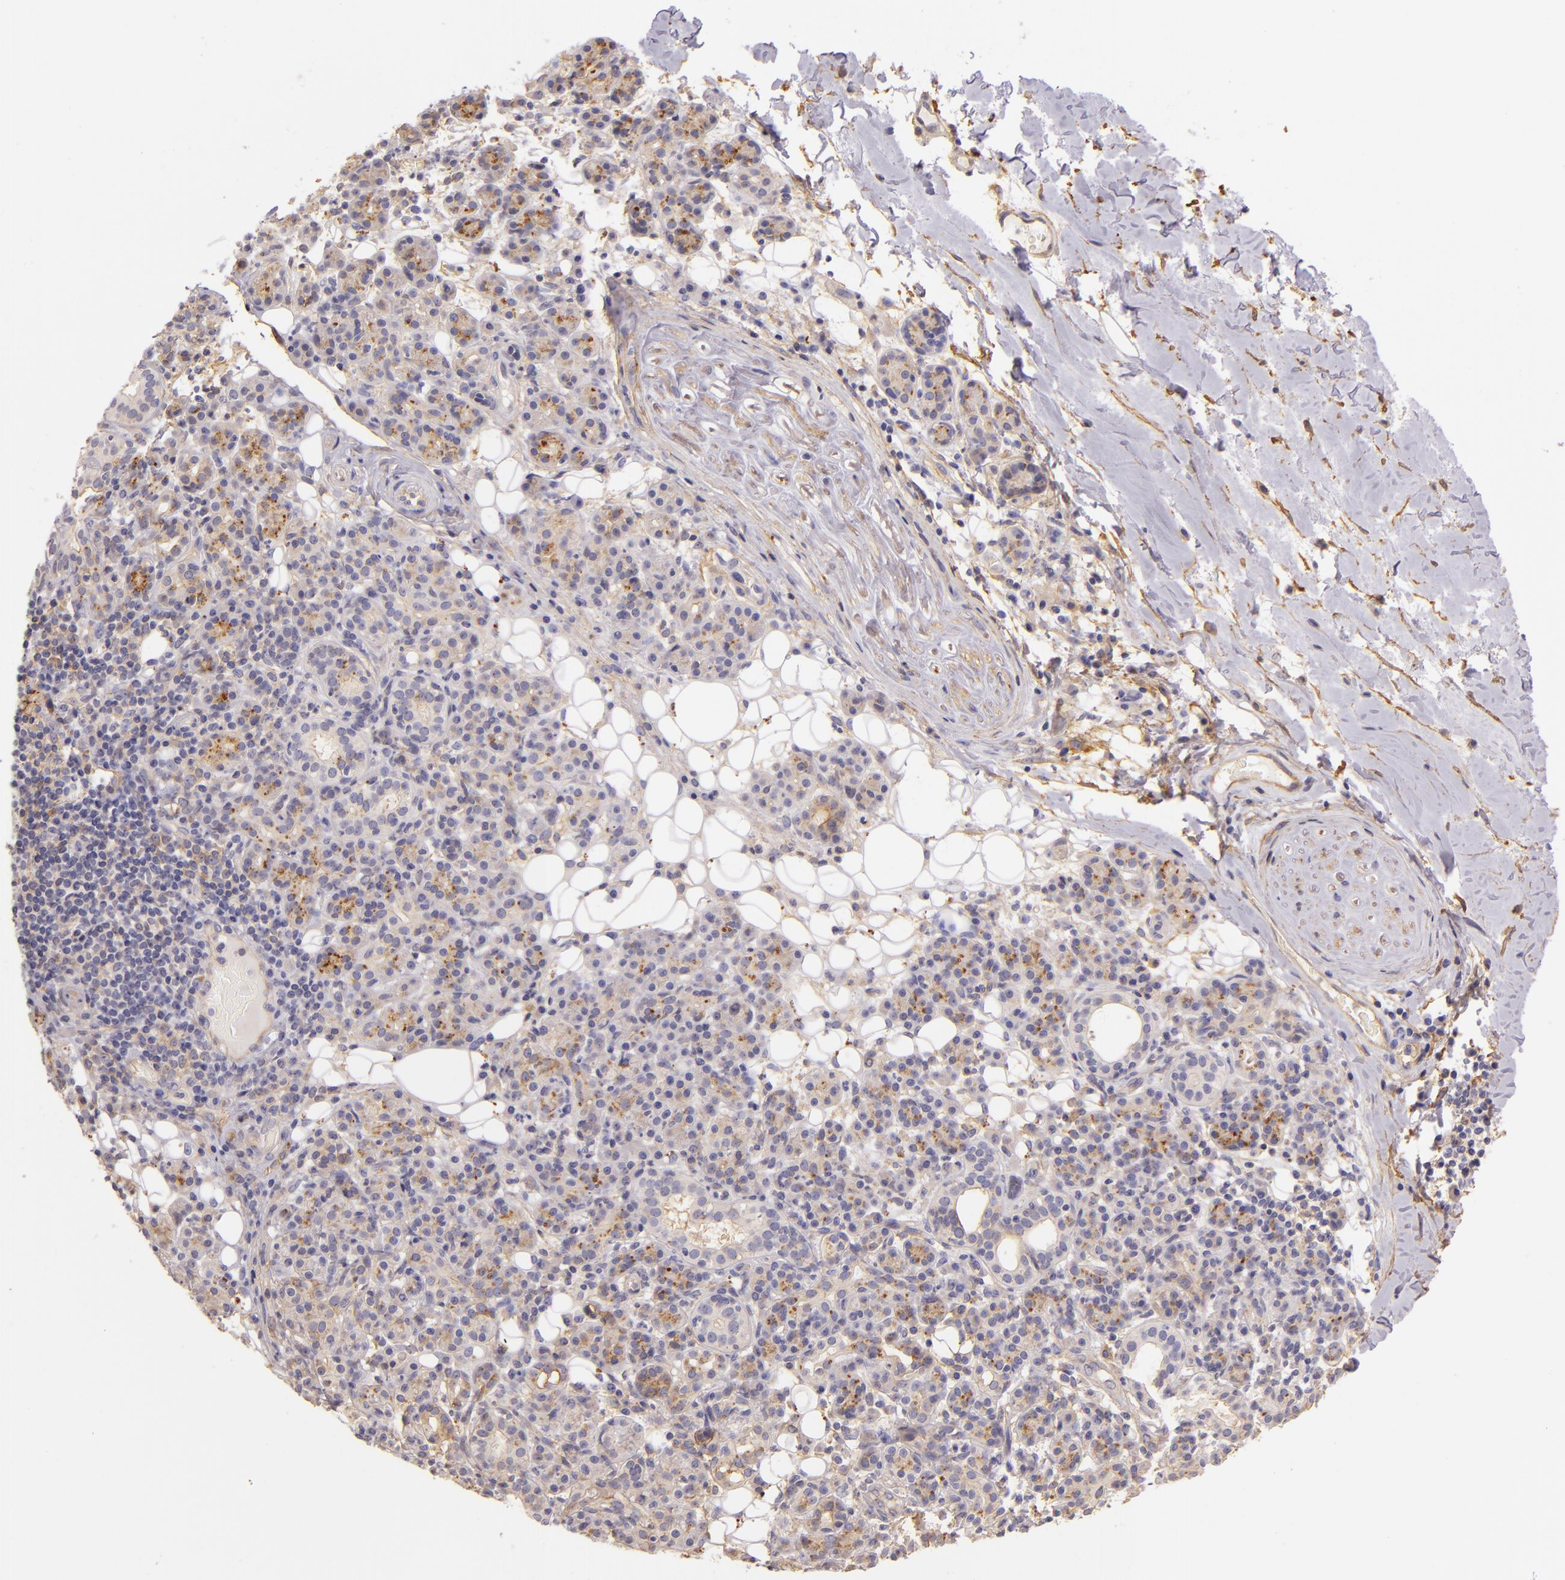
{"staining": {"intensity": "moderate", "quantity": "25%-75%", "location": "cytoplasmic/membranous"}, "tissue": "skin cancer", "cell_type": "Tumor cells", "image_type": "cancer", "snomed": [{"axis": "morphology", "description": "Squamous cell carcinoma, NOS"}, {"axis": "topography", "description": "Skin"}], "caption": "An image of human skin cancer stained for a protein exhibits moderate cytoplasmic/membranous brown staining in tumor cells.", "gene": "CTSF", "patient": {"sex": "male", "age": 84}}